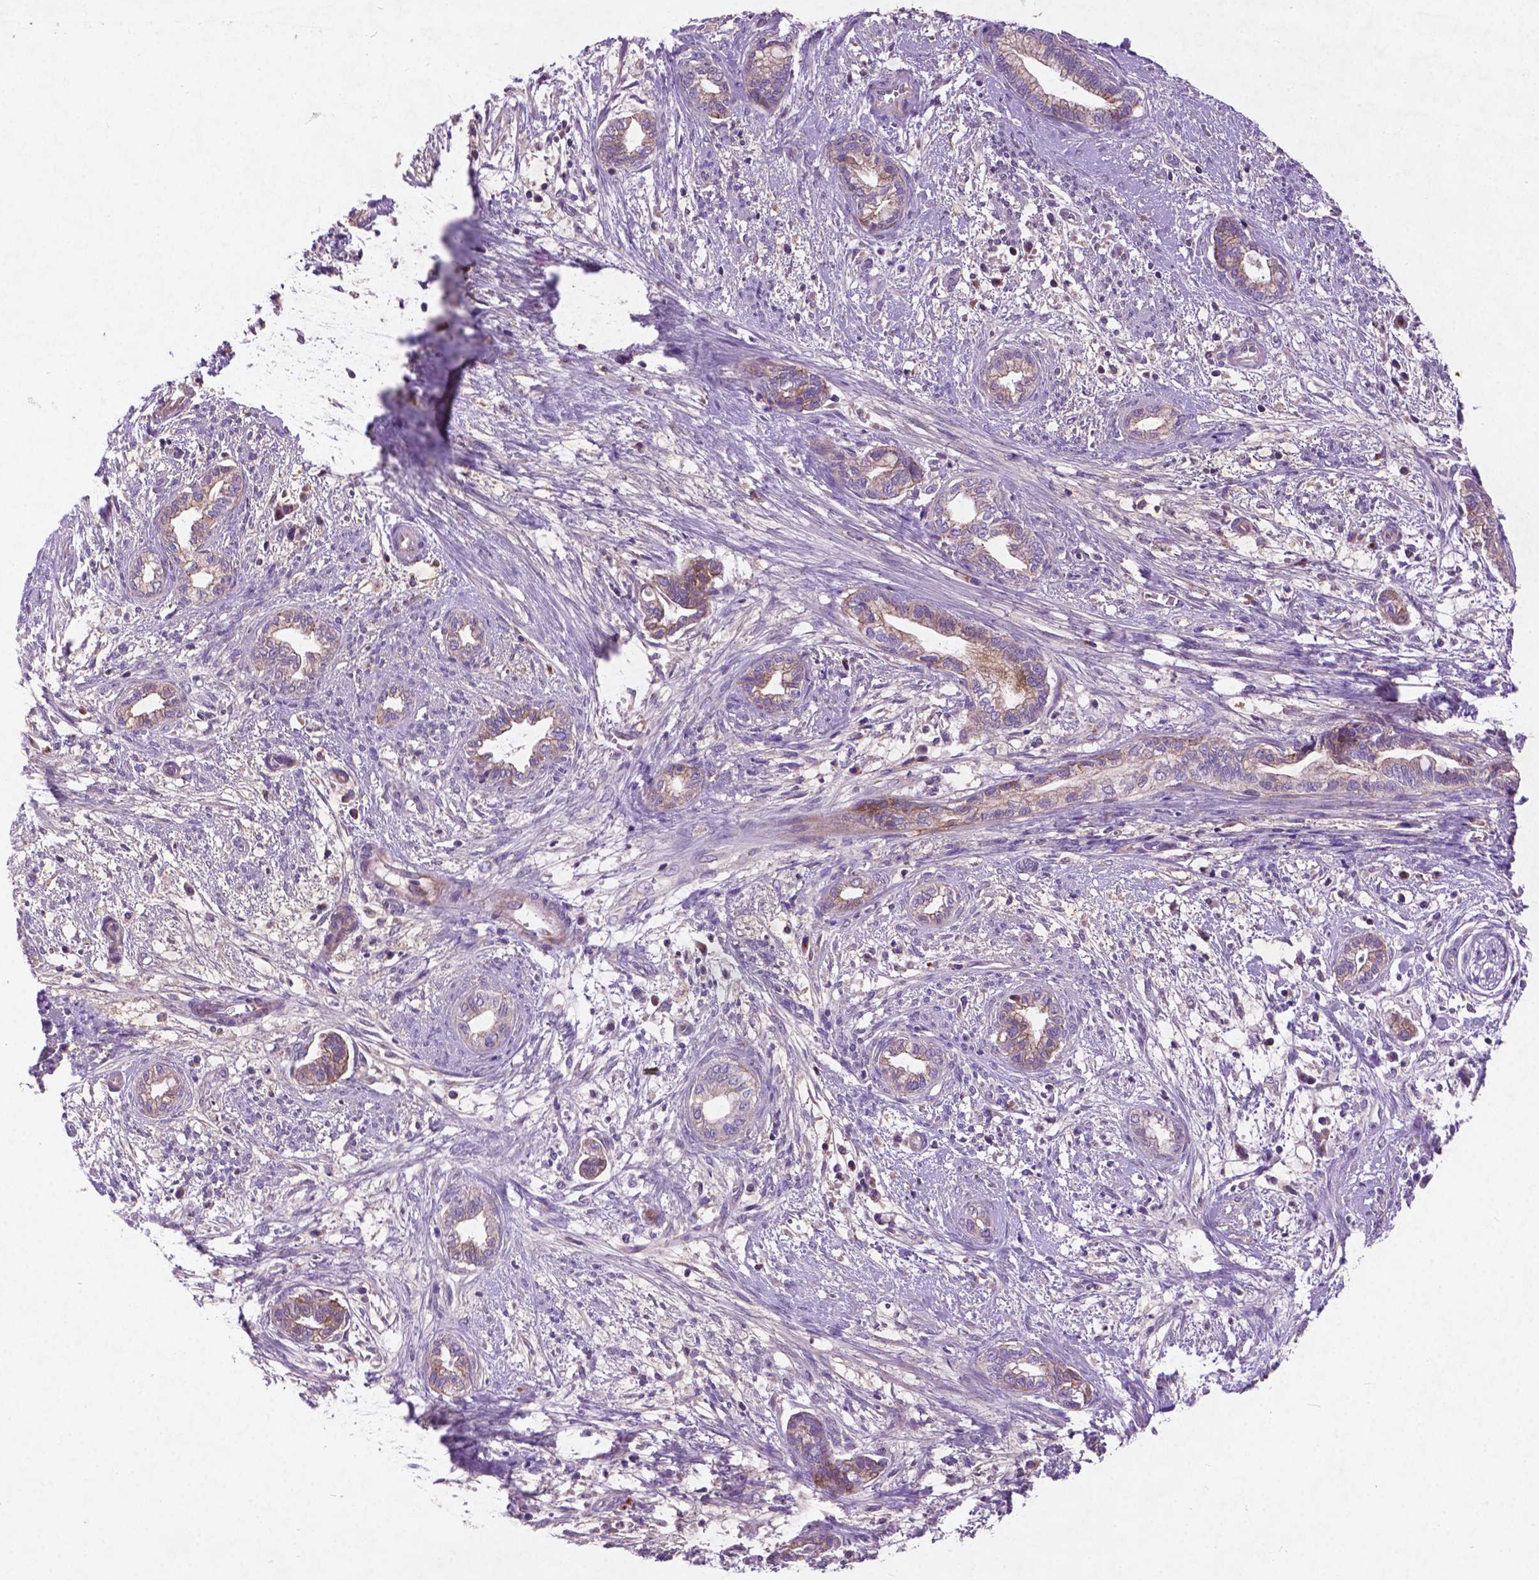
{"staining": {"intensity": "weak", "quantity": ">75%", "location": "cytoplasmic/membranous"}, "tissue": "cervical cancer", "cell_type": "Tumor cells", "image_type": "cancer", "snomed": [{"axis": "morphology", "description": "Adenocarcinoma, NOS"}, {"axis": "topography", "description": "Cervix"}], "caption": "Tumor cells demonstrate low levels of weak cytoplasmic/membranous staining in about >75% of cells in adenocarcinoma (cervical).", "gene": "ATG4D", "patient": {"sex": "female", "age": 62}}